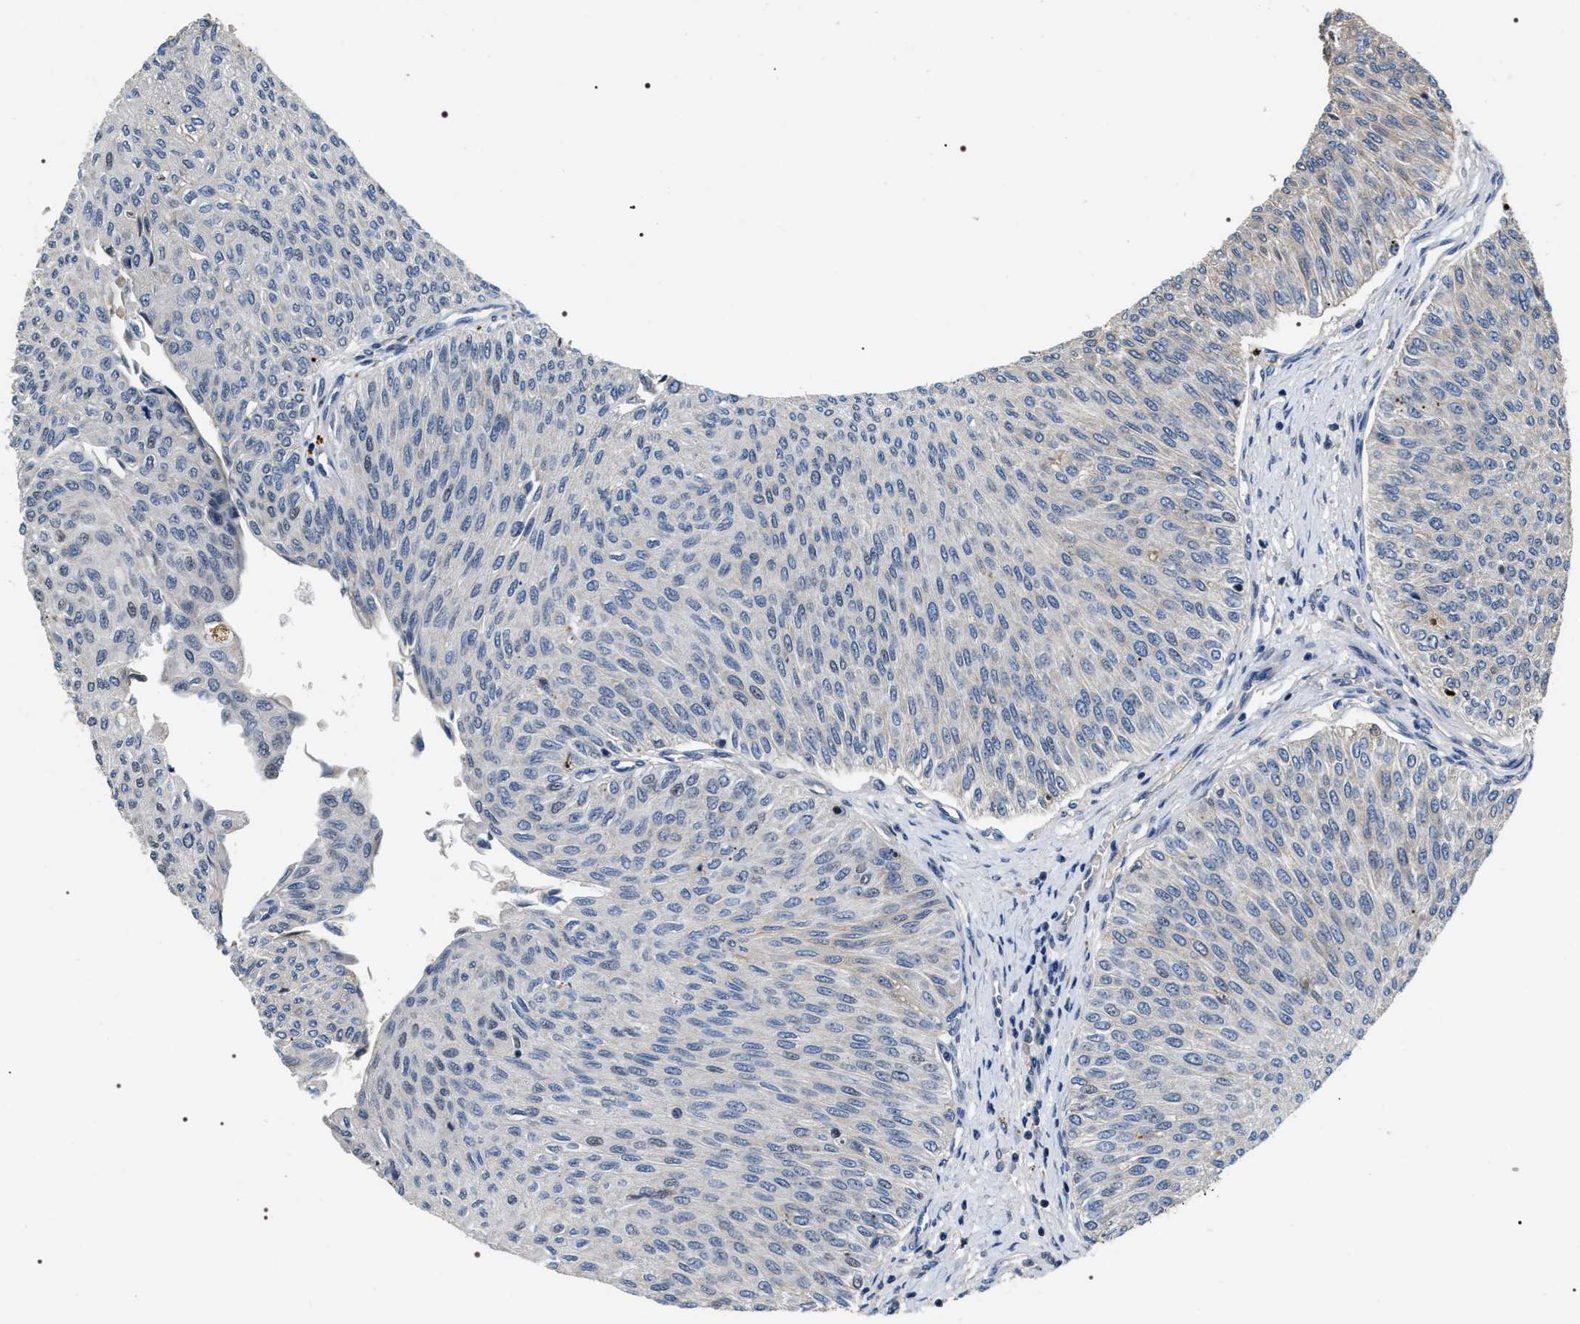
{"staining": {"intensity": "weak", "quantity": "25%-75%", "location": "nuclear"}, "tissue": "urothelial cancer", "cell_type": "Tumor cells", "image_type": "cancer", "snomed": [{"axis": "morphology", "description": "Urothelial carcinoma, Low grade"}, {"axis": "topography", "description": "Urinary bladder"}], "caption": "Urothelial cancer tissue shows weak nuclear staining in approximately 25%-75% of tumor cells", "gene": "C7orf25", "patient": {"sex": "male", "age": 78}}